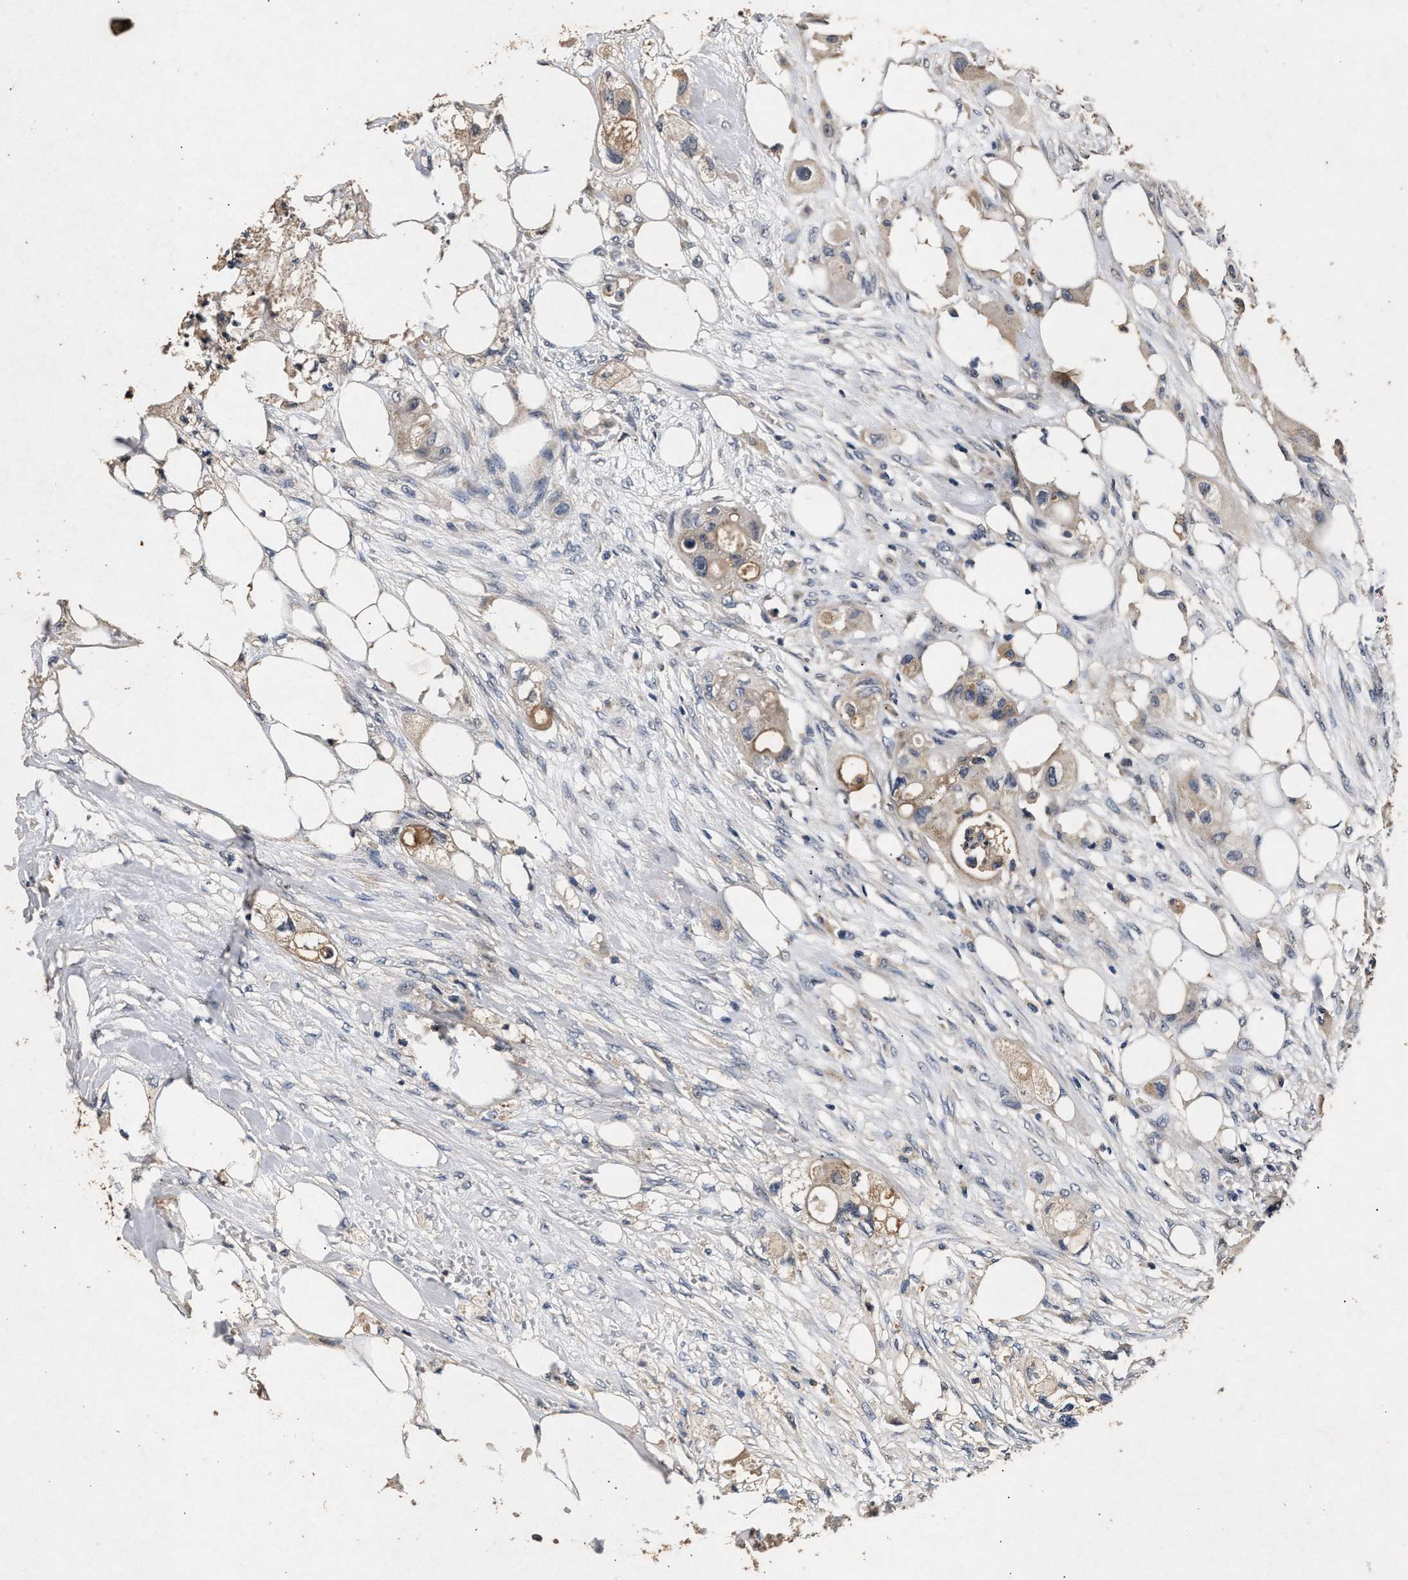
{"staining": {"intensity": "weak", "quantity": ">75%", "location": "cytoplasmic/membranous"}, "tissue": "colorectal cancer", "cell_type": "Tumor cells", "image_type": "cancer", "snomed": [{"axis": "morphology", "description": "Adenocarcinoma, NOS"}, {"axis": "topography", "description": "Colon"}], "caption": "High-power microscopy captured an immunohistochemistry (IHC) histopathology image of colorectal cancer (adenocarcinoma), revealing weak cytoplasmic/membranous expression in approximately >75% of tumor cells.", "gene": "PPP1CC", "patient": {"sex": "female", "age": 57}}